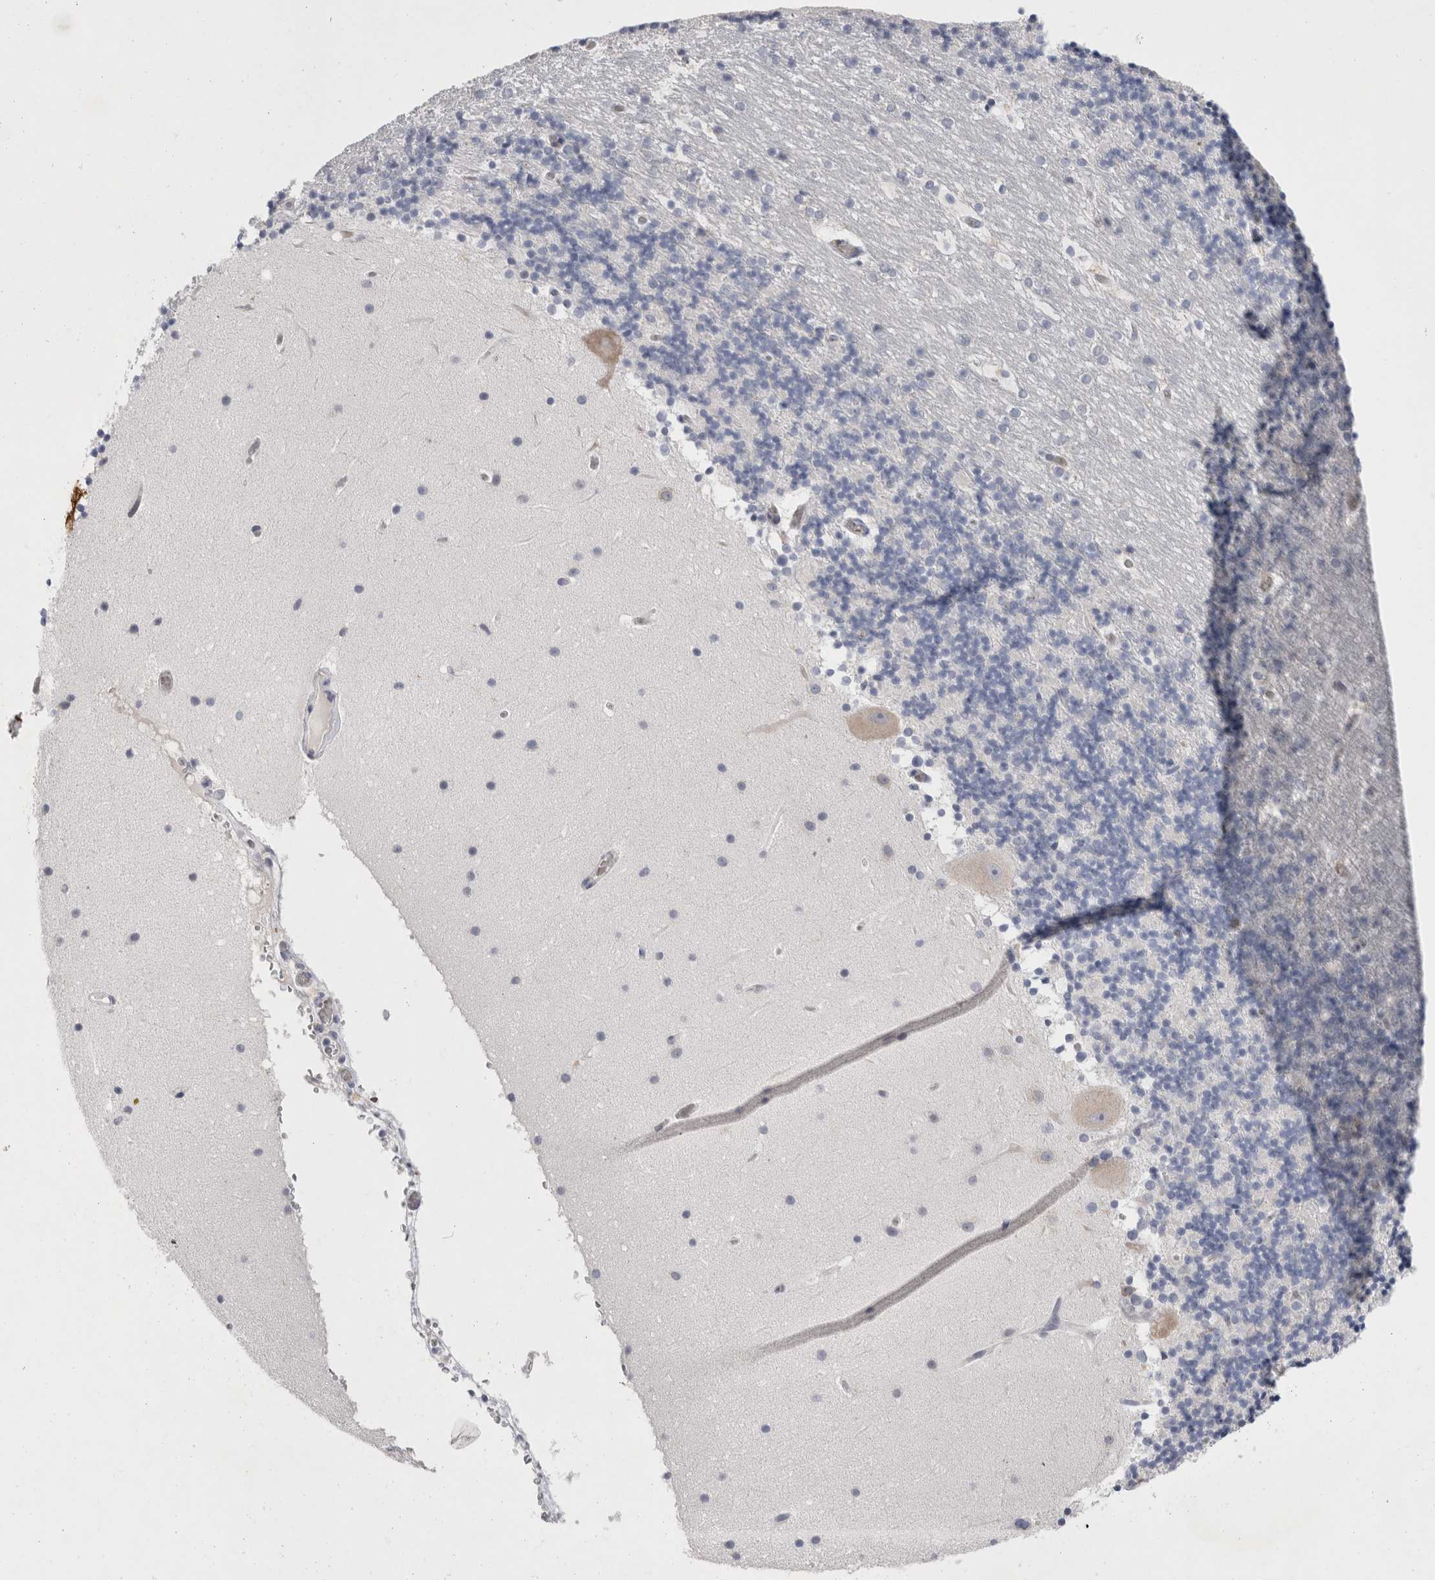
{"staining": {"intensity": "negative", "quantity": "none", "location": "none"}, "tissue": "cerebellum", "cell_type": "Cells in granular layer", "image_type": "normal", "snomed": [{"axis": "morphology", "description": "Normal tissue, NOS"}, {"axis": "topography", "description": "Cerebellum"}], "caption": "DAB (3,3'-diaminobenzidine) immunohistochemical staining of unremarkable cerebellum displays no significant positivity in cells in granular layer.", "gene": "GAA", "patient": {"sex": "male", "age": 57}}